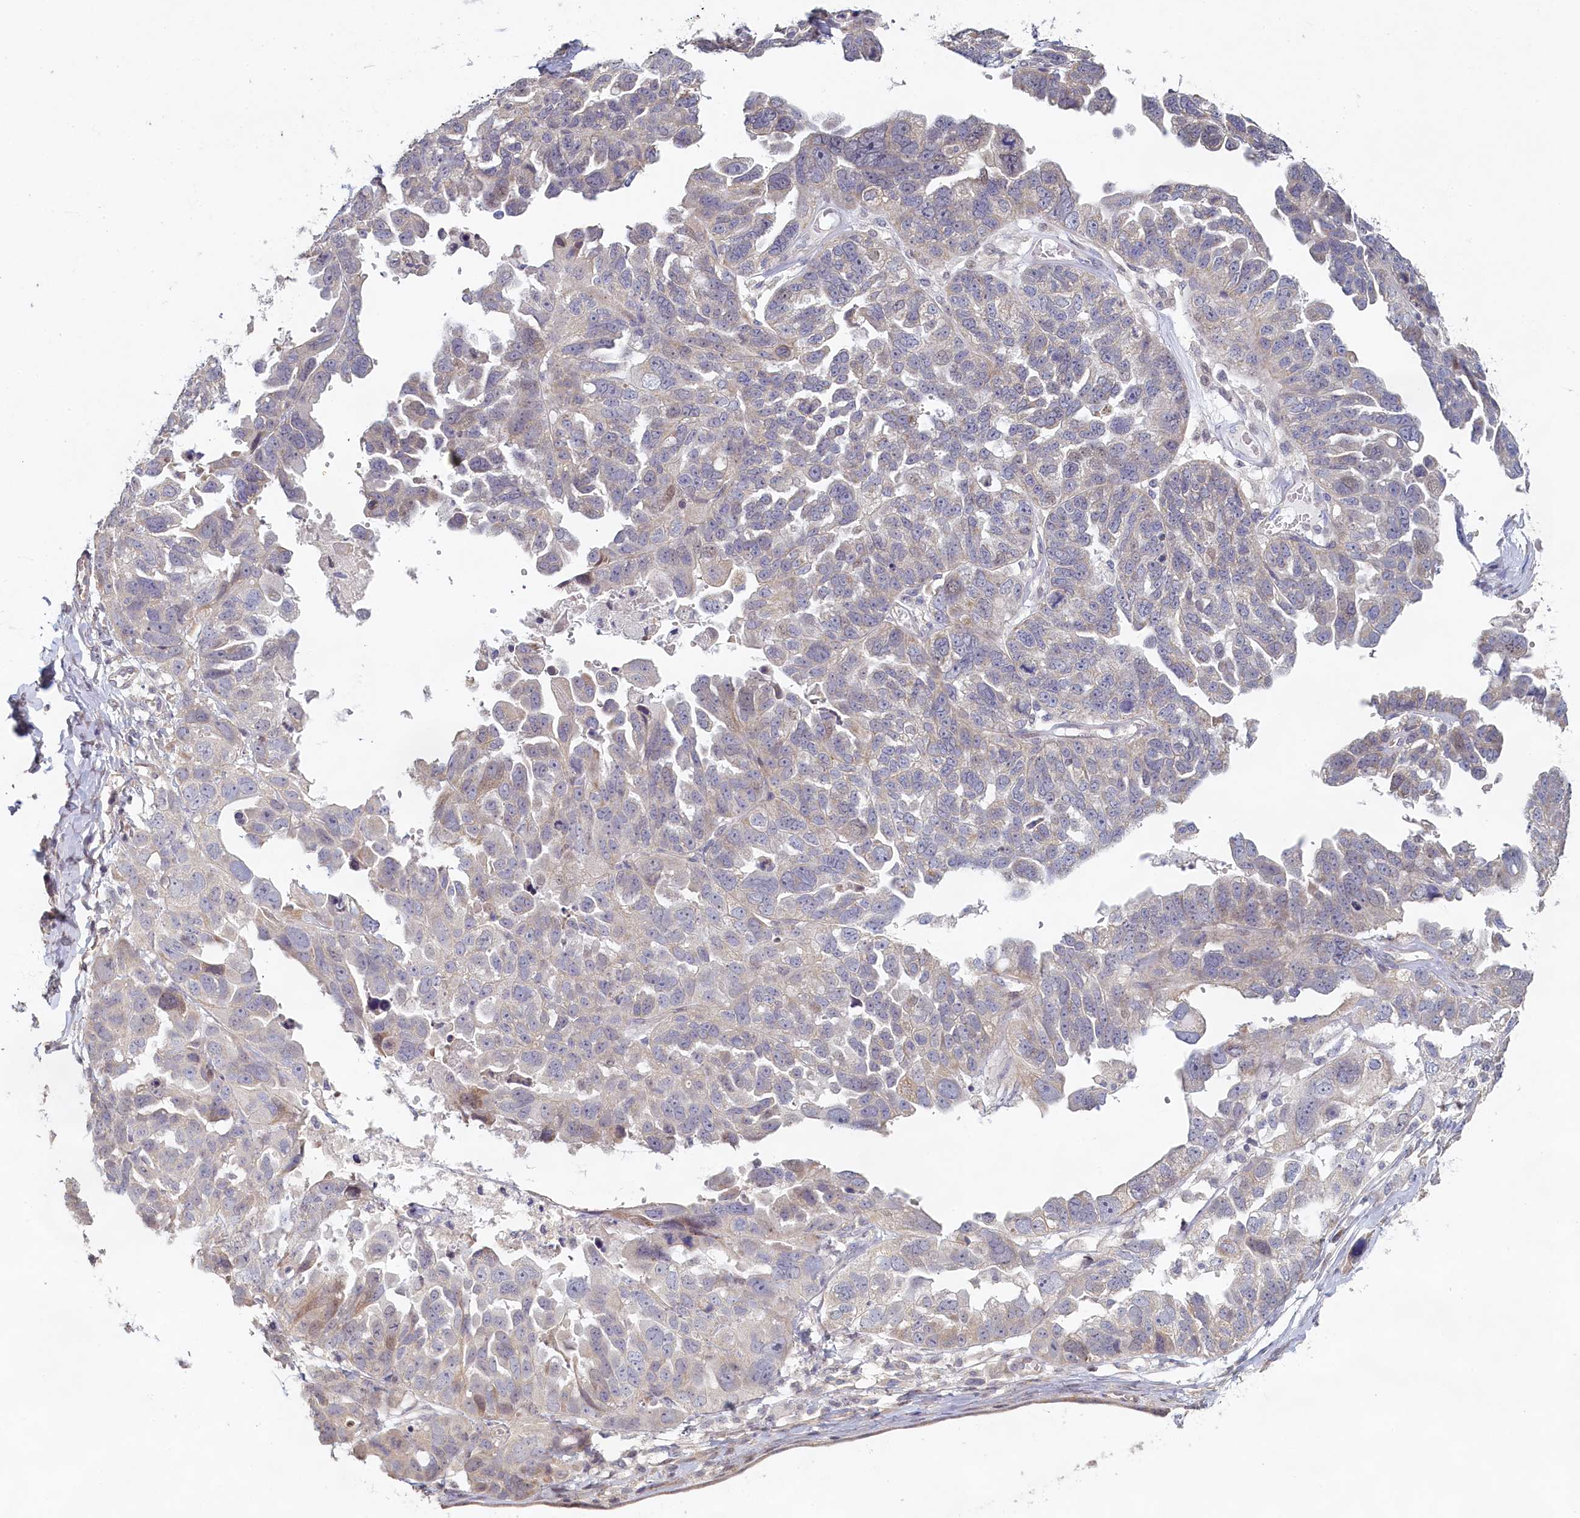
{"staining": {"intensity": "moderate", "quantity": "<25%", "location": "cytoplasmic/membranous"}, "tissue": "ovarian cancer", "cell_type": "Tumor cells", "image_type": "cancer", "snomed": [{"axis": "morphology", "description": "Cystadenocarcinoma, serous, NOS"}, {"axis": "topography", "description": "Ovary"}], "caption": "Immunohistochemical staining of human serous cystadenocarcinoma (ovarian) displays low levels of moderate cytoplasmic/membranous expression in approximately <25% of tumor cells.", "gene": "DIXDC1", "patient": {"sex": "female", "age": 79}}